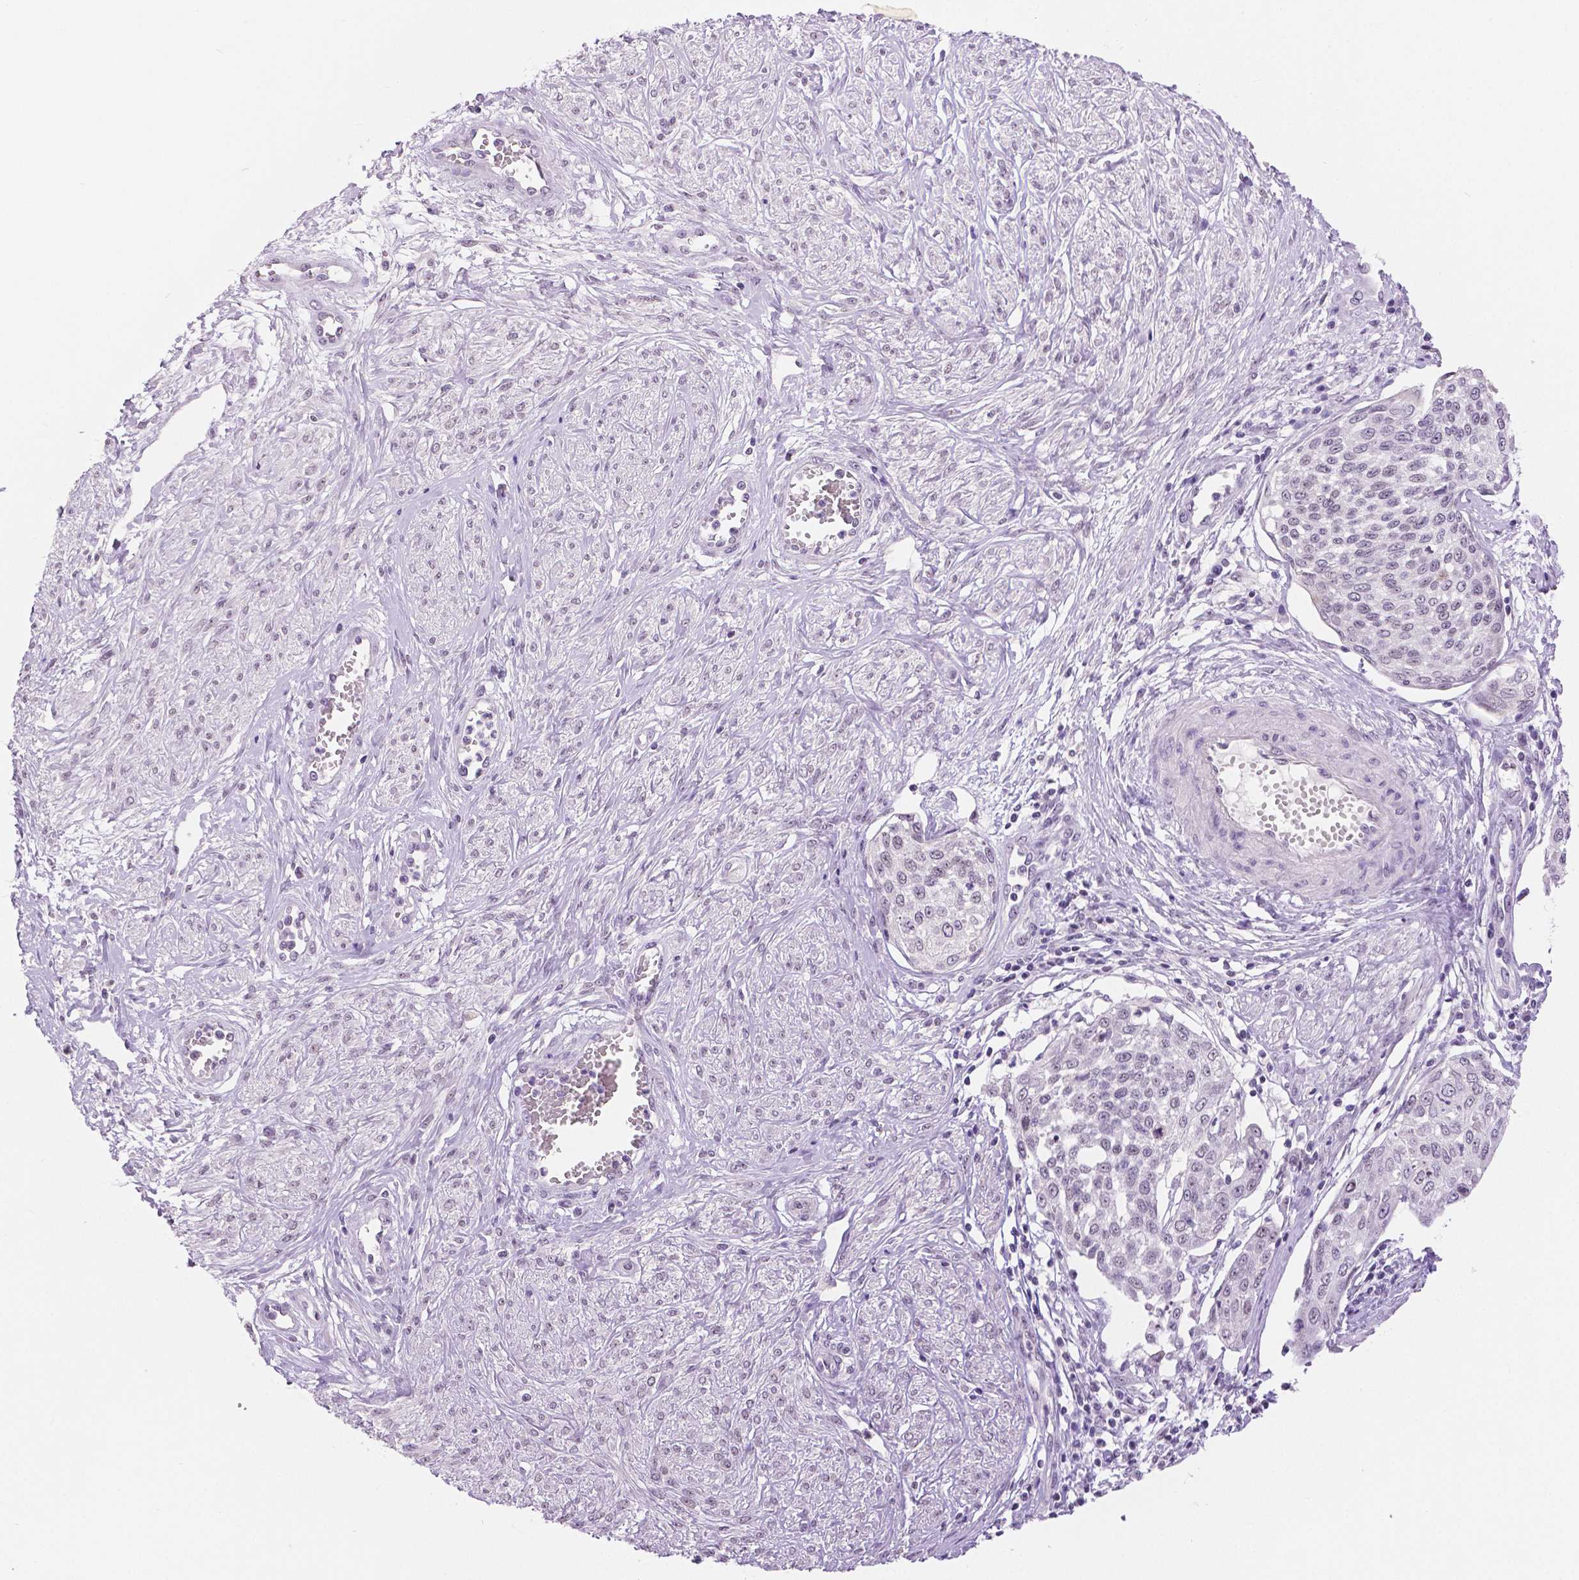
{"staining": {"intensity": "negative", "quantity": "none", "location": "none"}, "tissue": "cervical cancer", "cell_type": "Tumor cells", "image_type": "cancer", "snomed": [{"axis": "morphology", "description": "Squamous cell carcinoma, NOS"}, {"axis": "topography", "description": "Cervix"}], "caption": "DAB immunohistochemical staining of cervical cancer demonstrates no significant expression in tumor cells.", "gene": "NHP2", "patient": {"sex": "female", "age": 34}}